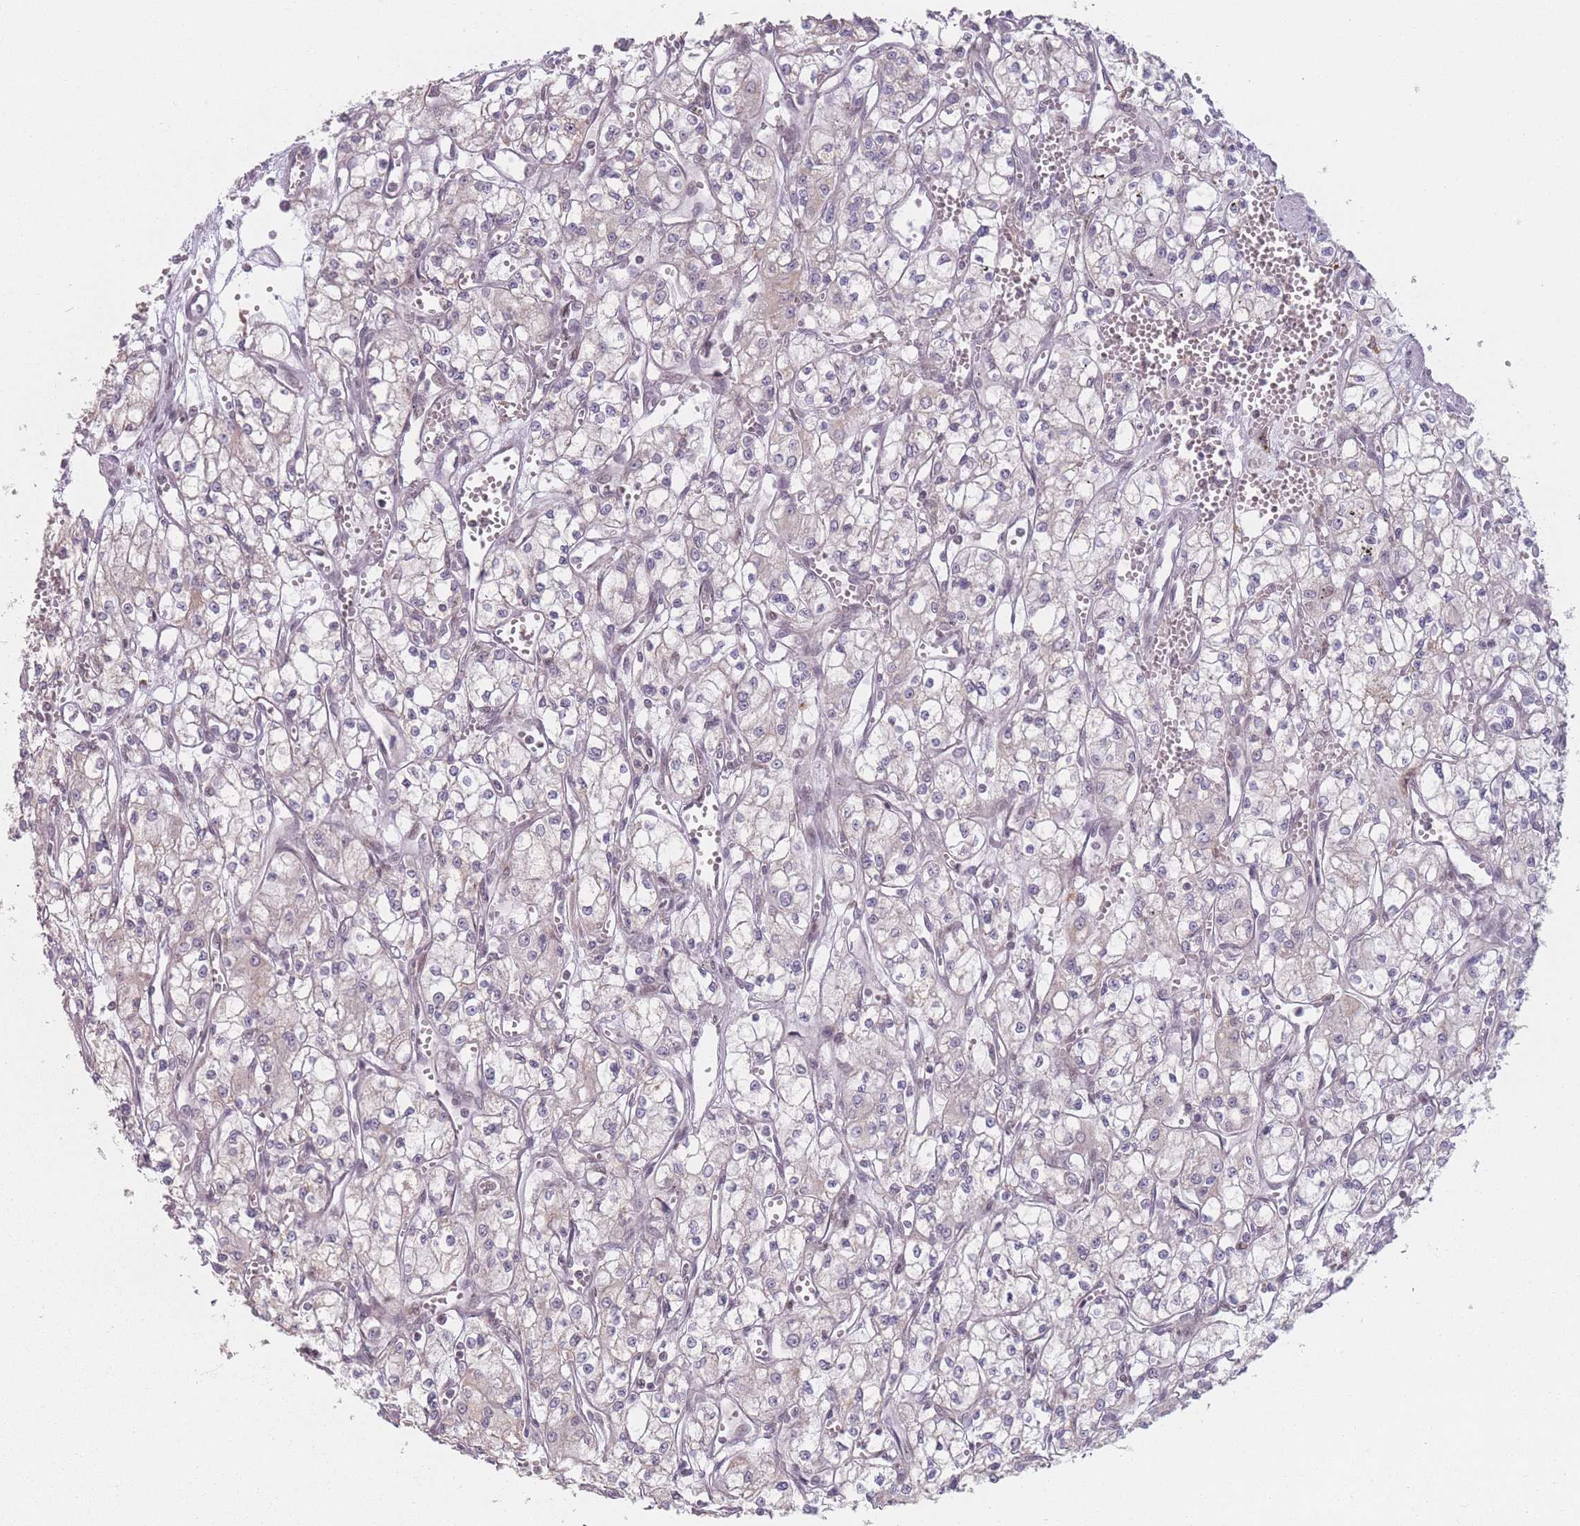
{"staining": {"intensity": "negative", "quantity": "none", "location": "none"}, "tissue": "renal cancer", "cell_type": "Tumor cells", "image_type": "cancer", "snomed": [{"axis": "morphology", "description": "Adenocarcinoma, NOS"}, {"axis": "topography", "description": "Kidney"}], "caption": "DAB (3,3'-diaminobenzidine) immunohistochemical staining of adenocarcinoma (renal) shows no significant positivity in tumor cells. (DAB (3,3'-diaminobenzidine) immunohistochemistry (IHC) visualized using brightfield microscopy, high magnification).", "gene": "OR10C1", "patient": {"sex": "male", "age": 59}}